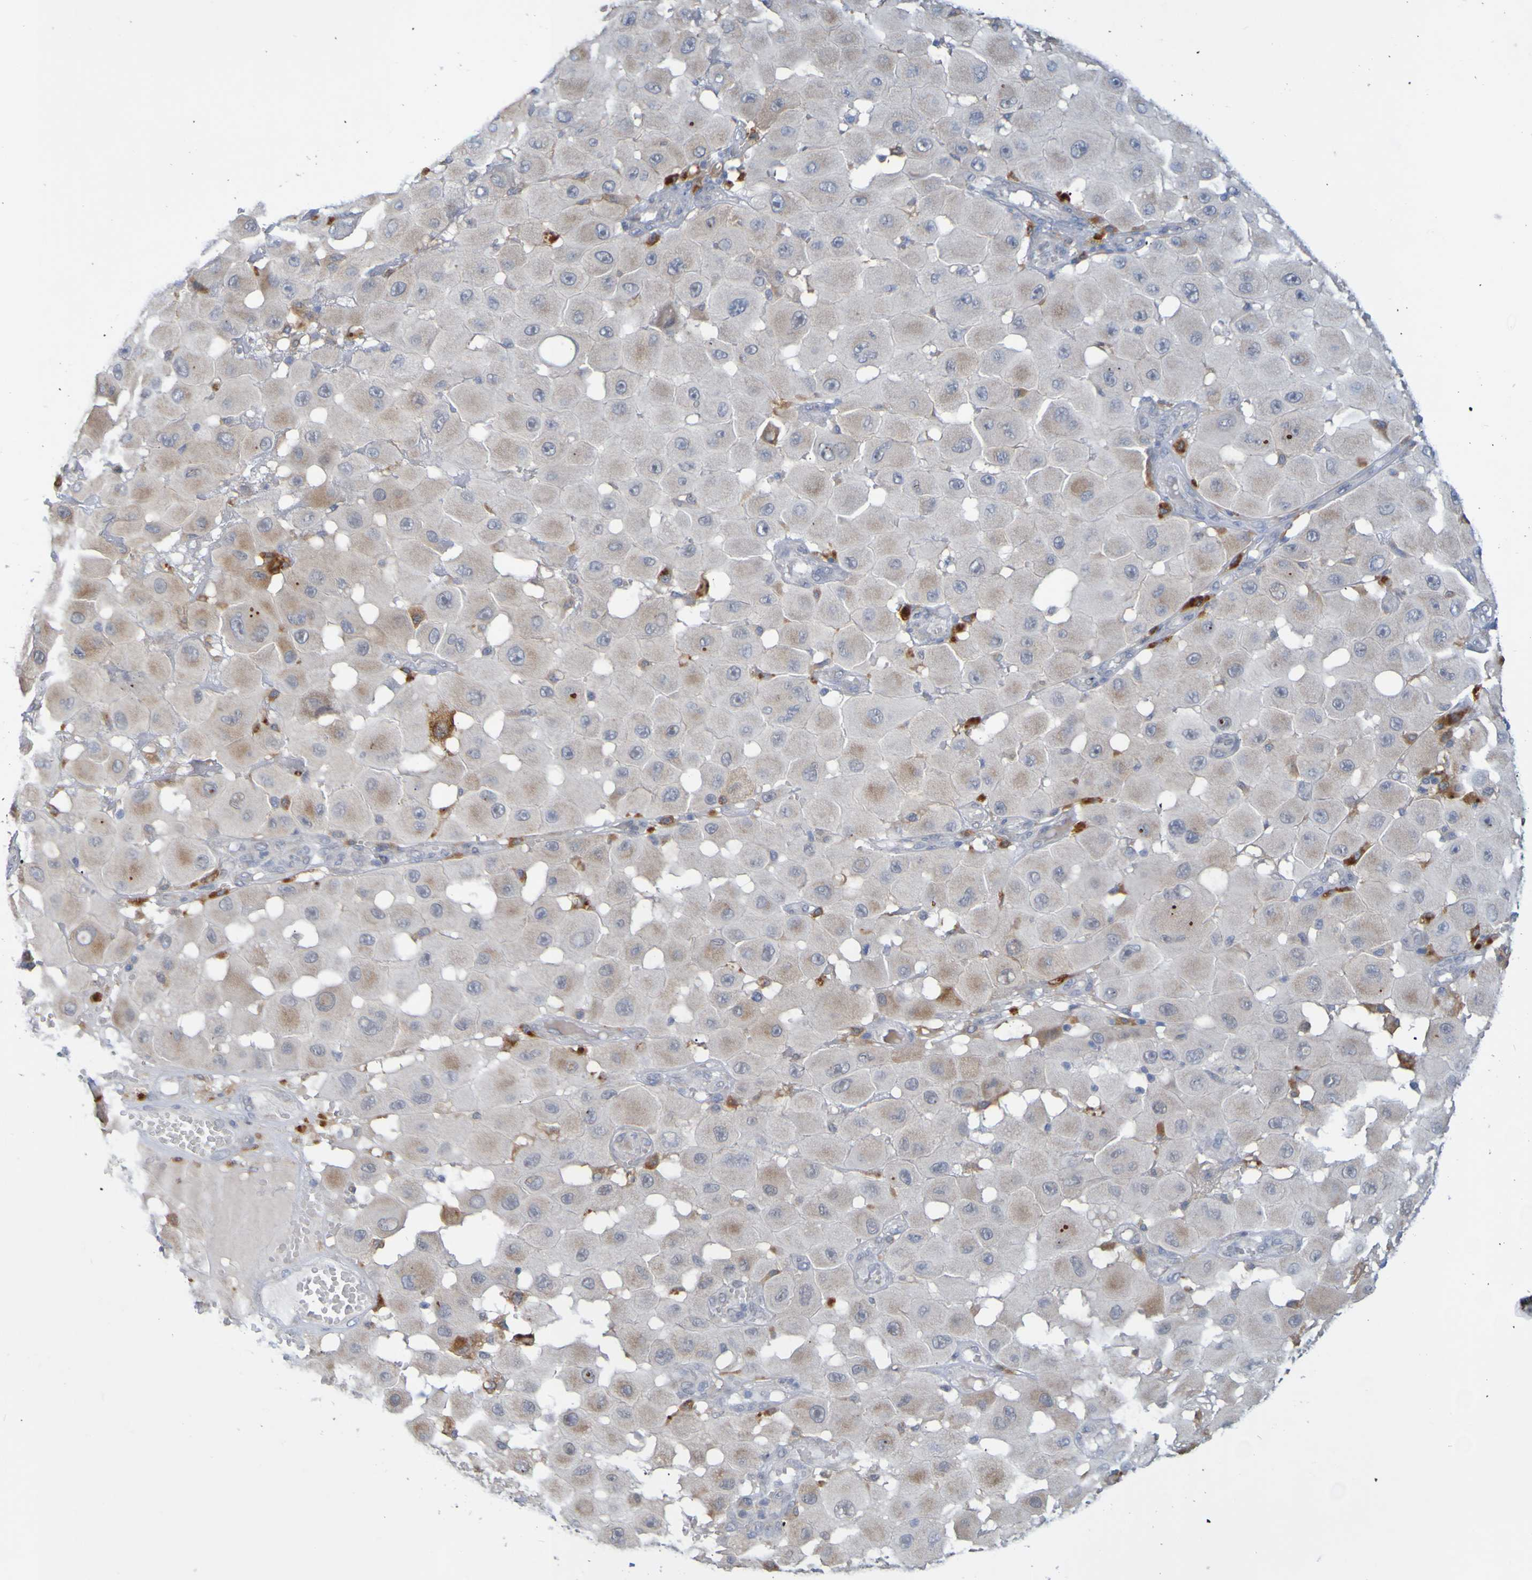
{"staining": {"intensity": "weak", "quantity": "25%-75%", "location": "cytoplasmic/membranous"}, "tissue": "melanoma", "cell_type": "Tumor cells", "image_type": "cancer", "snomed": [{"axis": "morphology", "description": "Malignant melanoma, NOS"}, {"axis": "topography", "description": "Skin"}], "caption": "Human melanoma stained with a brown dye shows weak cytoplasmic/membranous positive positivity in approximately 25%-75% of tumor cells.", "gene": "LILRB5", "patient": {"sex": "female", "age": 81}}